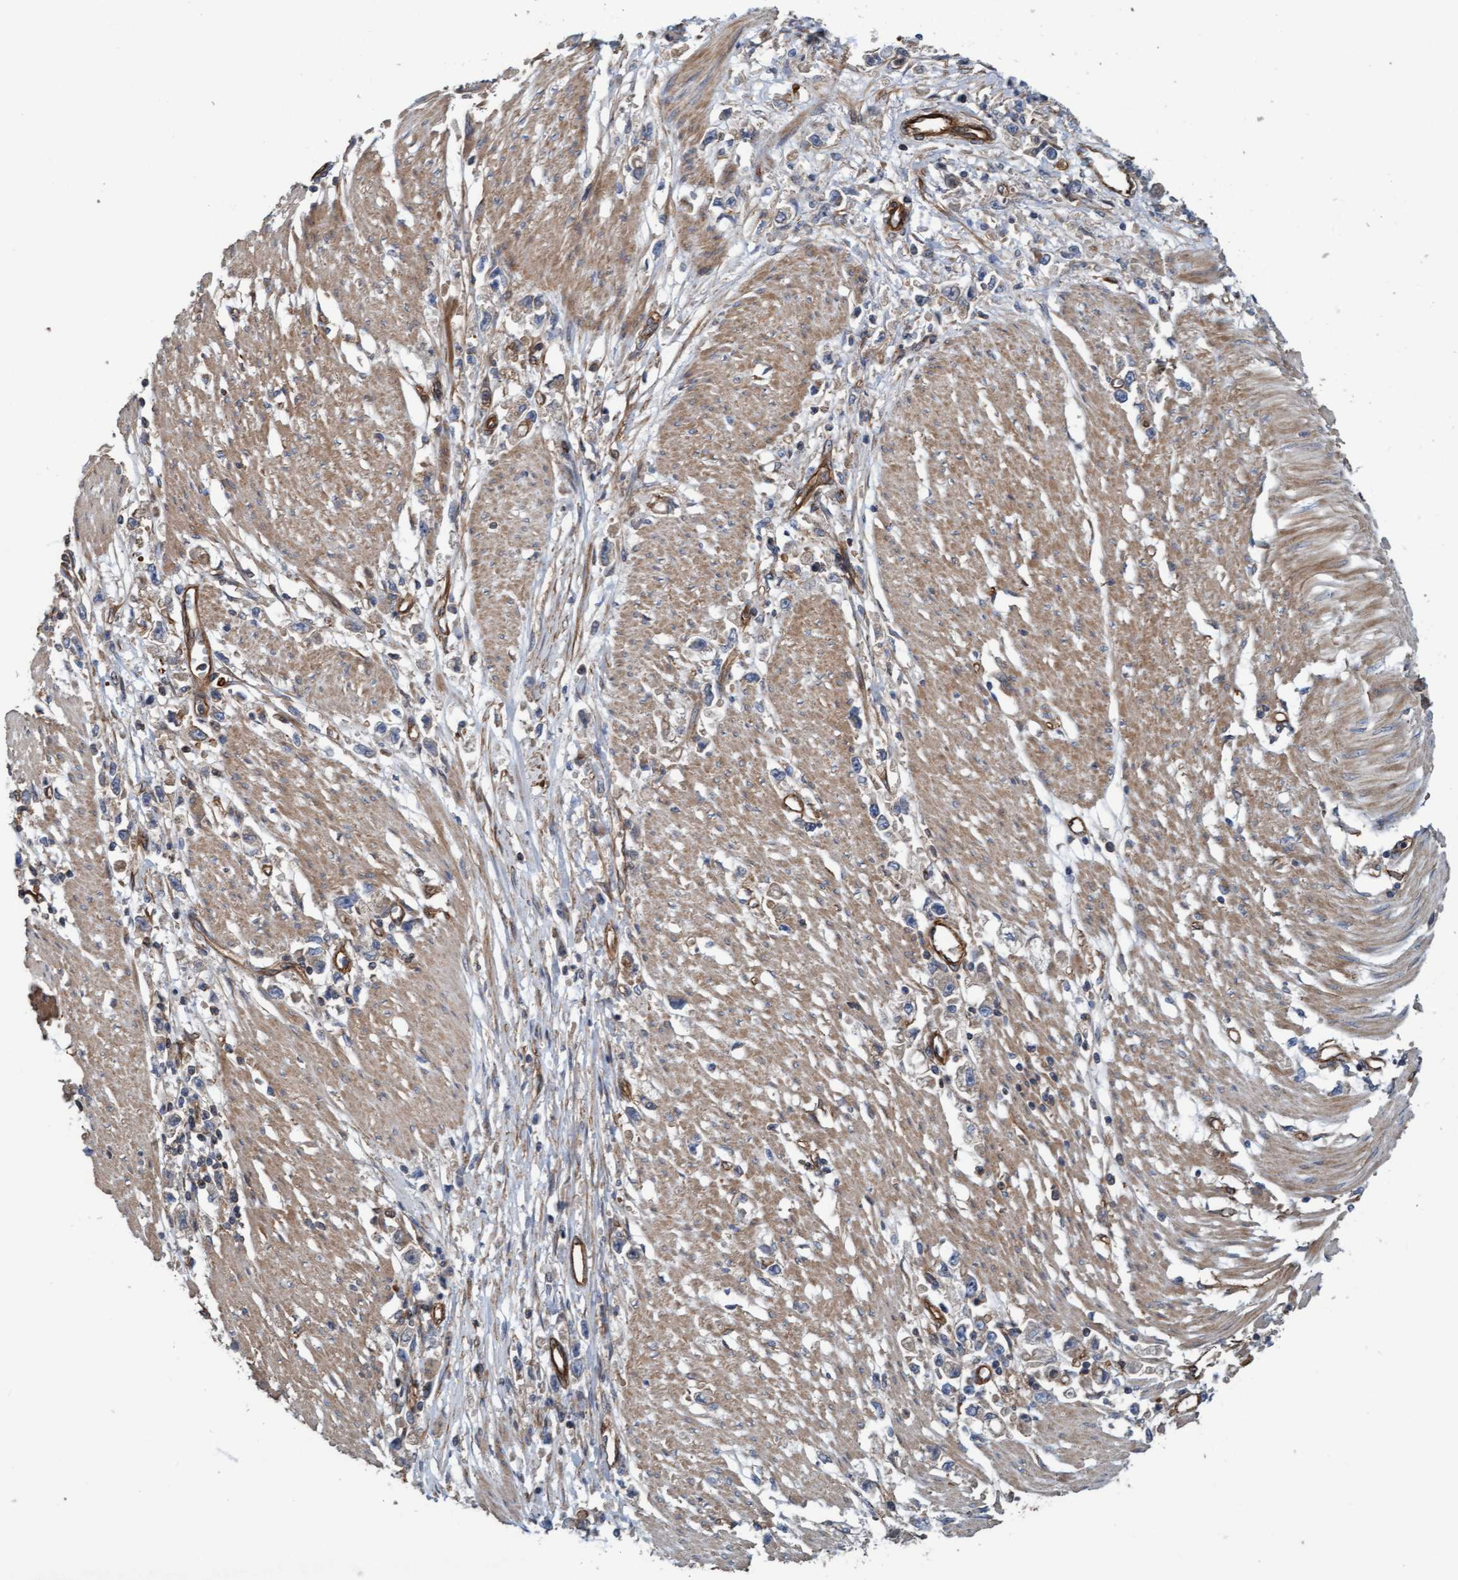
{"staining": {"intensity": "weak", "quantity": "<25%", "location": "cytoplasmic/membranous"}, "tissue": "stomach cancer", "cell_type": "Tumor cells", "image_type": "cancer", "snomed": [{"axis": "morphology", "description": "Adenocarcinoma, NOS"}, {"axis": "topography", "description": "Stomach"}], "caption": "A high-resolution photomicrograph shows immunohistochemistry (IHC) staining of stomach cancer, which displays no significant positivity in tumor cells.", "gene": "STXBP4", "patient": {"sex": "female", "age": 59}}